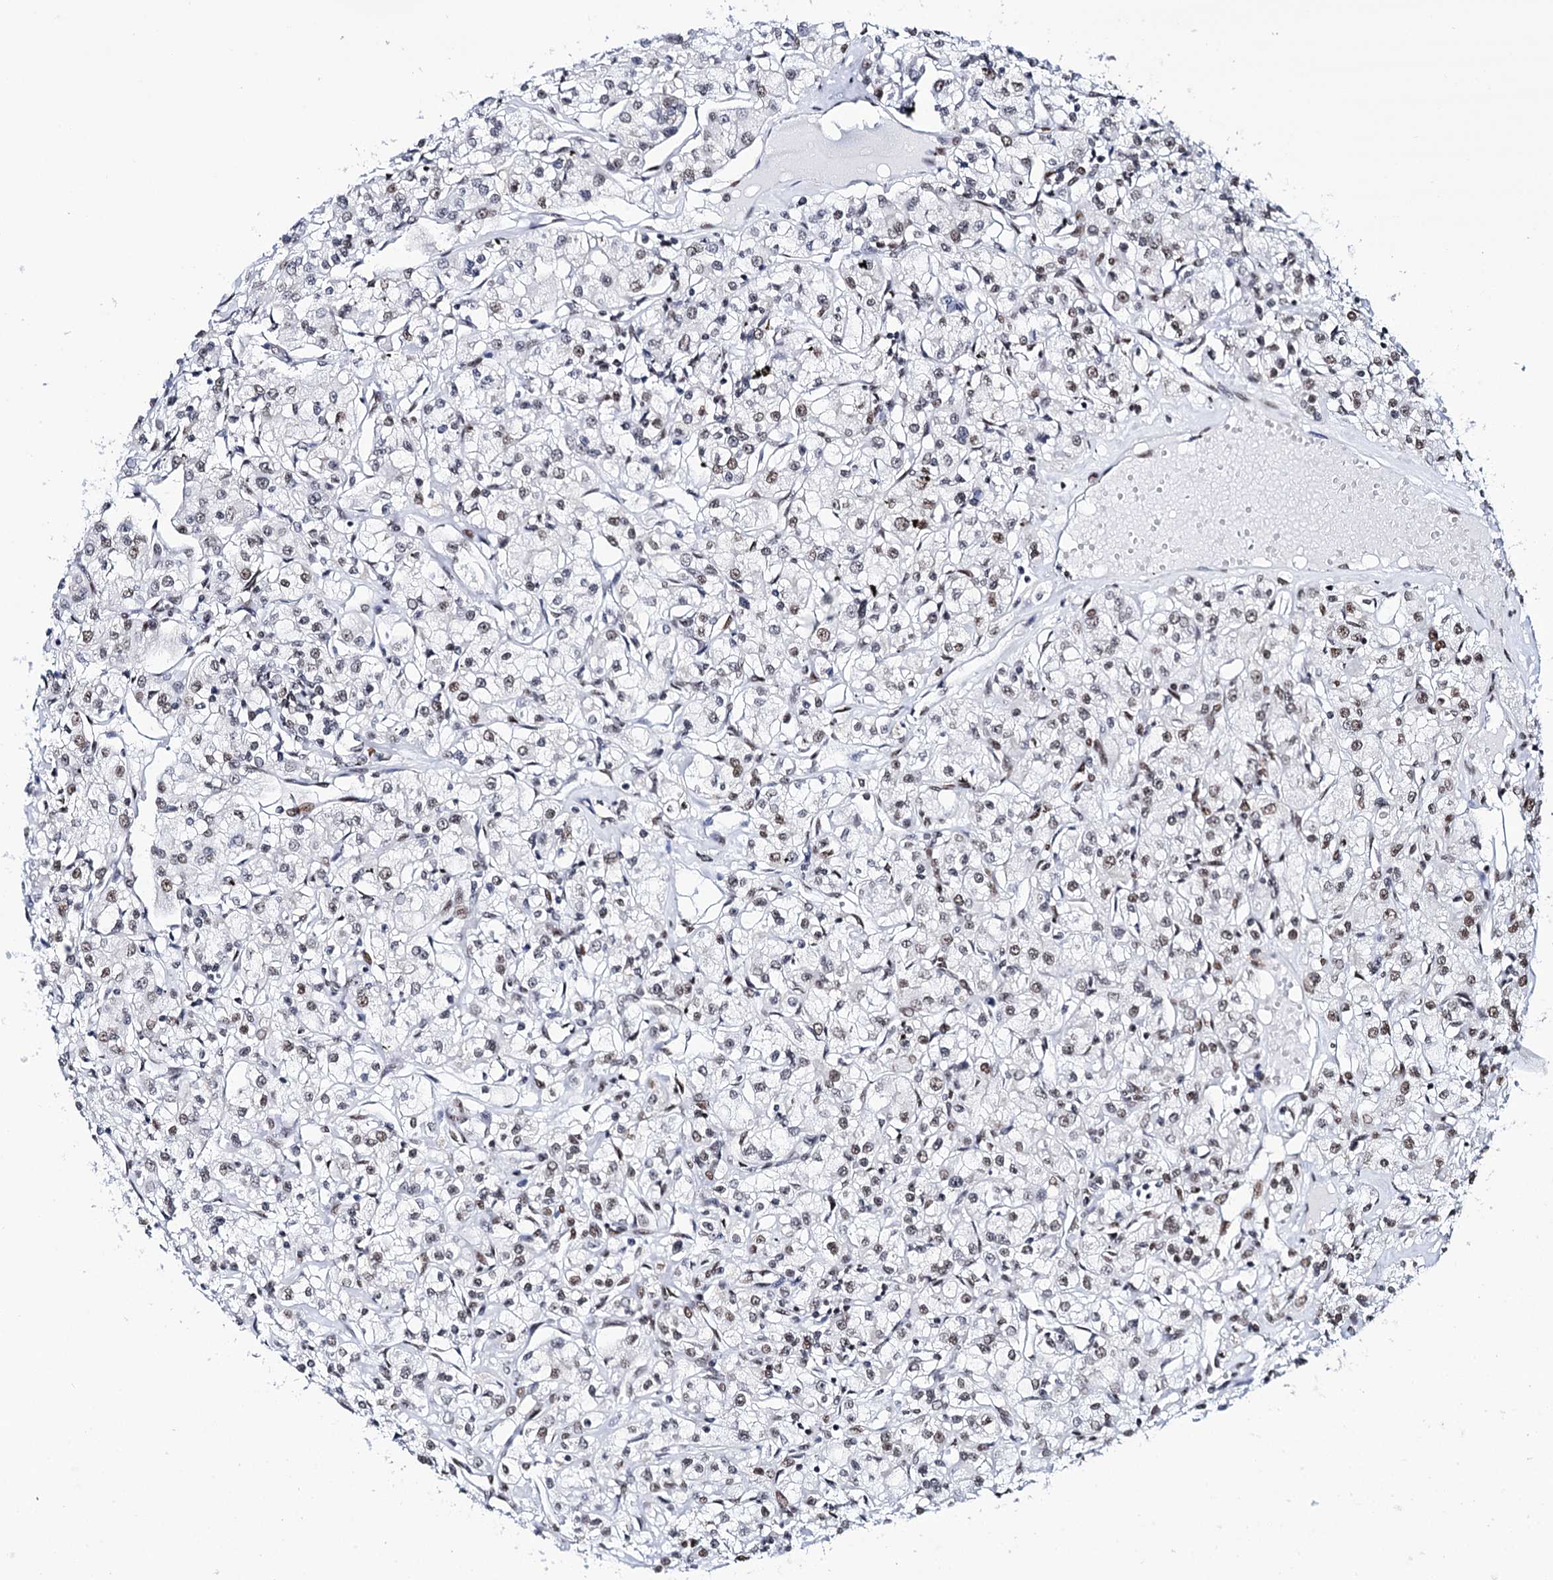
{"staining": {"intensity": "weak", "quantity": "<25%", "location": "nuclear"}, "tissue": "renal cancer", "cell_type": "Tumor cells", "image_type": "cancer", "snomed": [{"axis": "morphology", "description": "Adenocarcinoma, NOS"}, {"axis": "topography", "description": "Kidney"}], "caption": "Renal cancer (adenocarcinoma) stained for a protein using IHC exhibits no staining tumor cells.", "gene": "MATR3", "patient": {"sex": "female", "age": 59}}